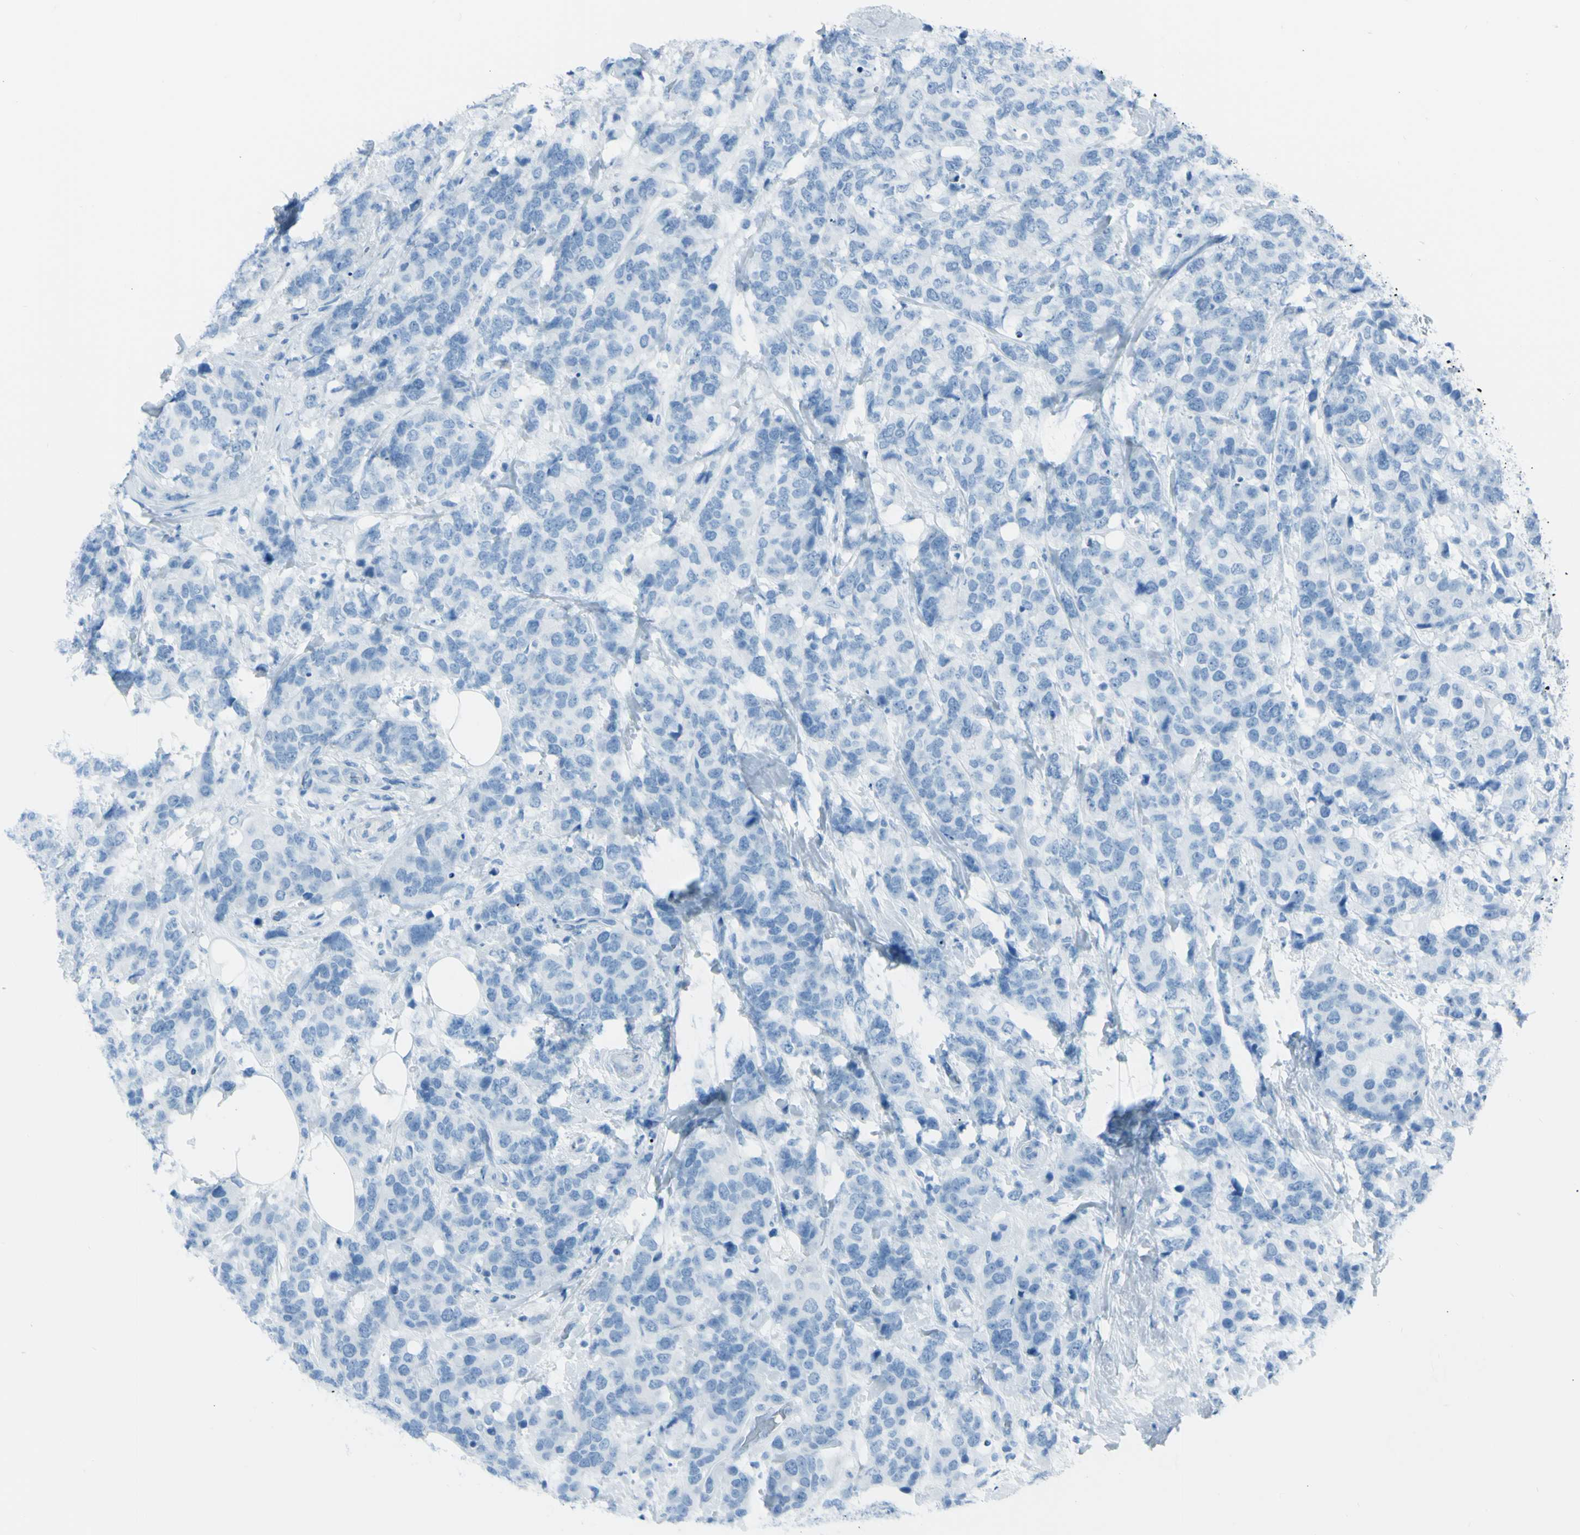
{"staining": {"intensity": "negative", "quantity": "none", "location": "none"}, "tissue": "breast cancer", "cell_type": "Tumor cells", "image_type": "cancer", "snomed": [{"axis": "morphology", "description": "Lobular carcinoma"}, {"axis": "topography", "description": "Breast"}], "caption": "Tumor cells show no significant protein positivity in breast lobular carcinoma.", "gene": "TFPI2", "patient": {"sex": "female", "age": 59}}